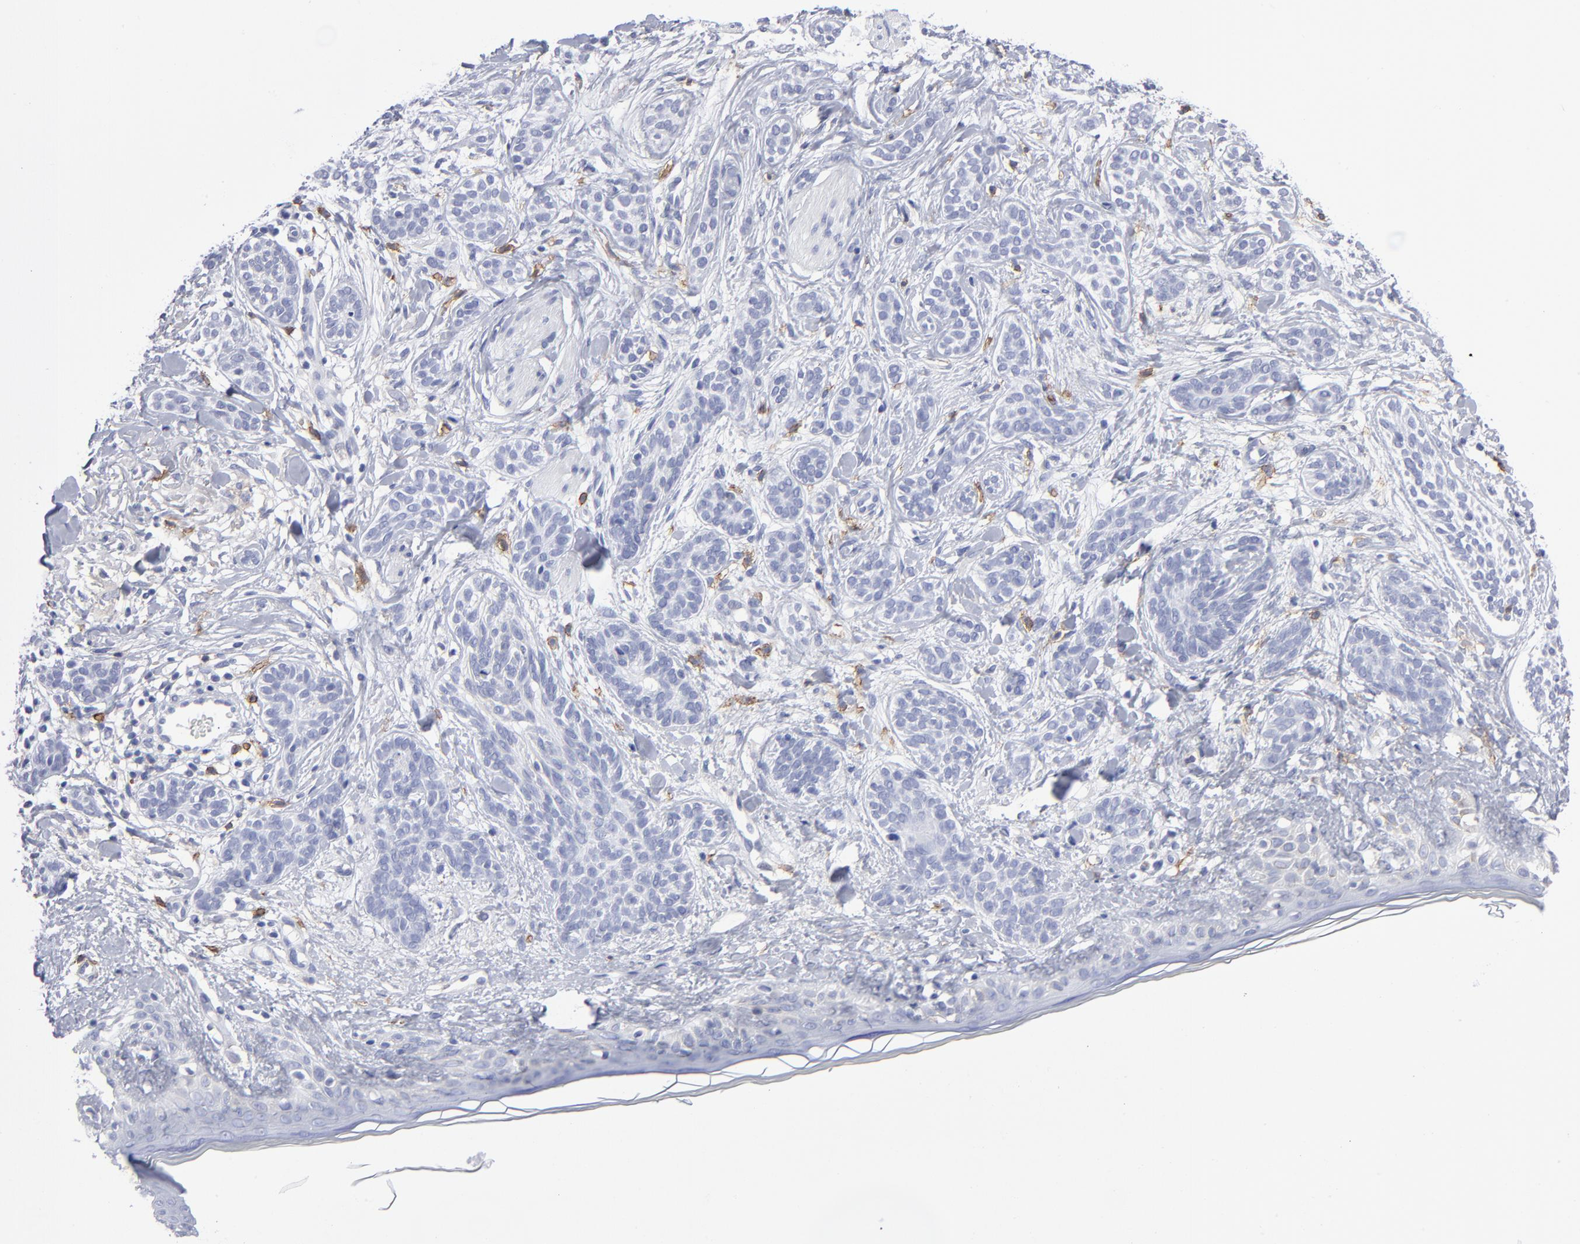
{"staining": {"intensity": "negative", "quantity": "none", "location": "none"}, "tissue": "skin cancer", "cell_type": "Tumor cells", "image_type": "cancer", "snomed": [{"axis": "morphology", "description": "Normal tissue, NOS"}, {"axis": "morphology", "description": "Basal cell carcinoma"}, {"axis": "topography", "description": "Skin"}], "caption": "Skin basal cell carcinoma was stained to show a protein in brown. There is no significant staining in tumor cells.", "gene": "LAT2", "patient": {"sex": "male", "age": 63}}